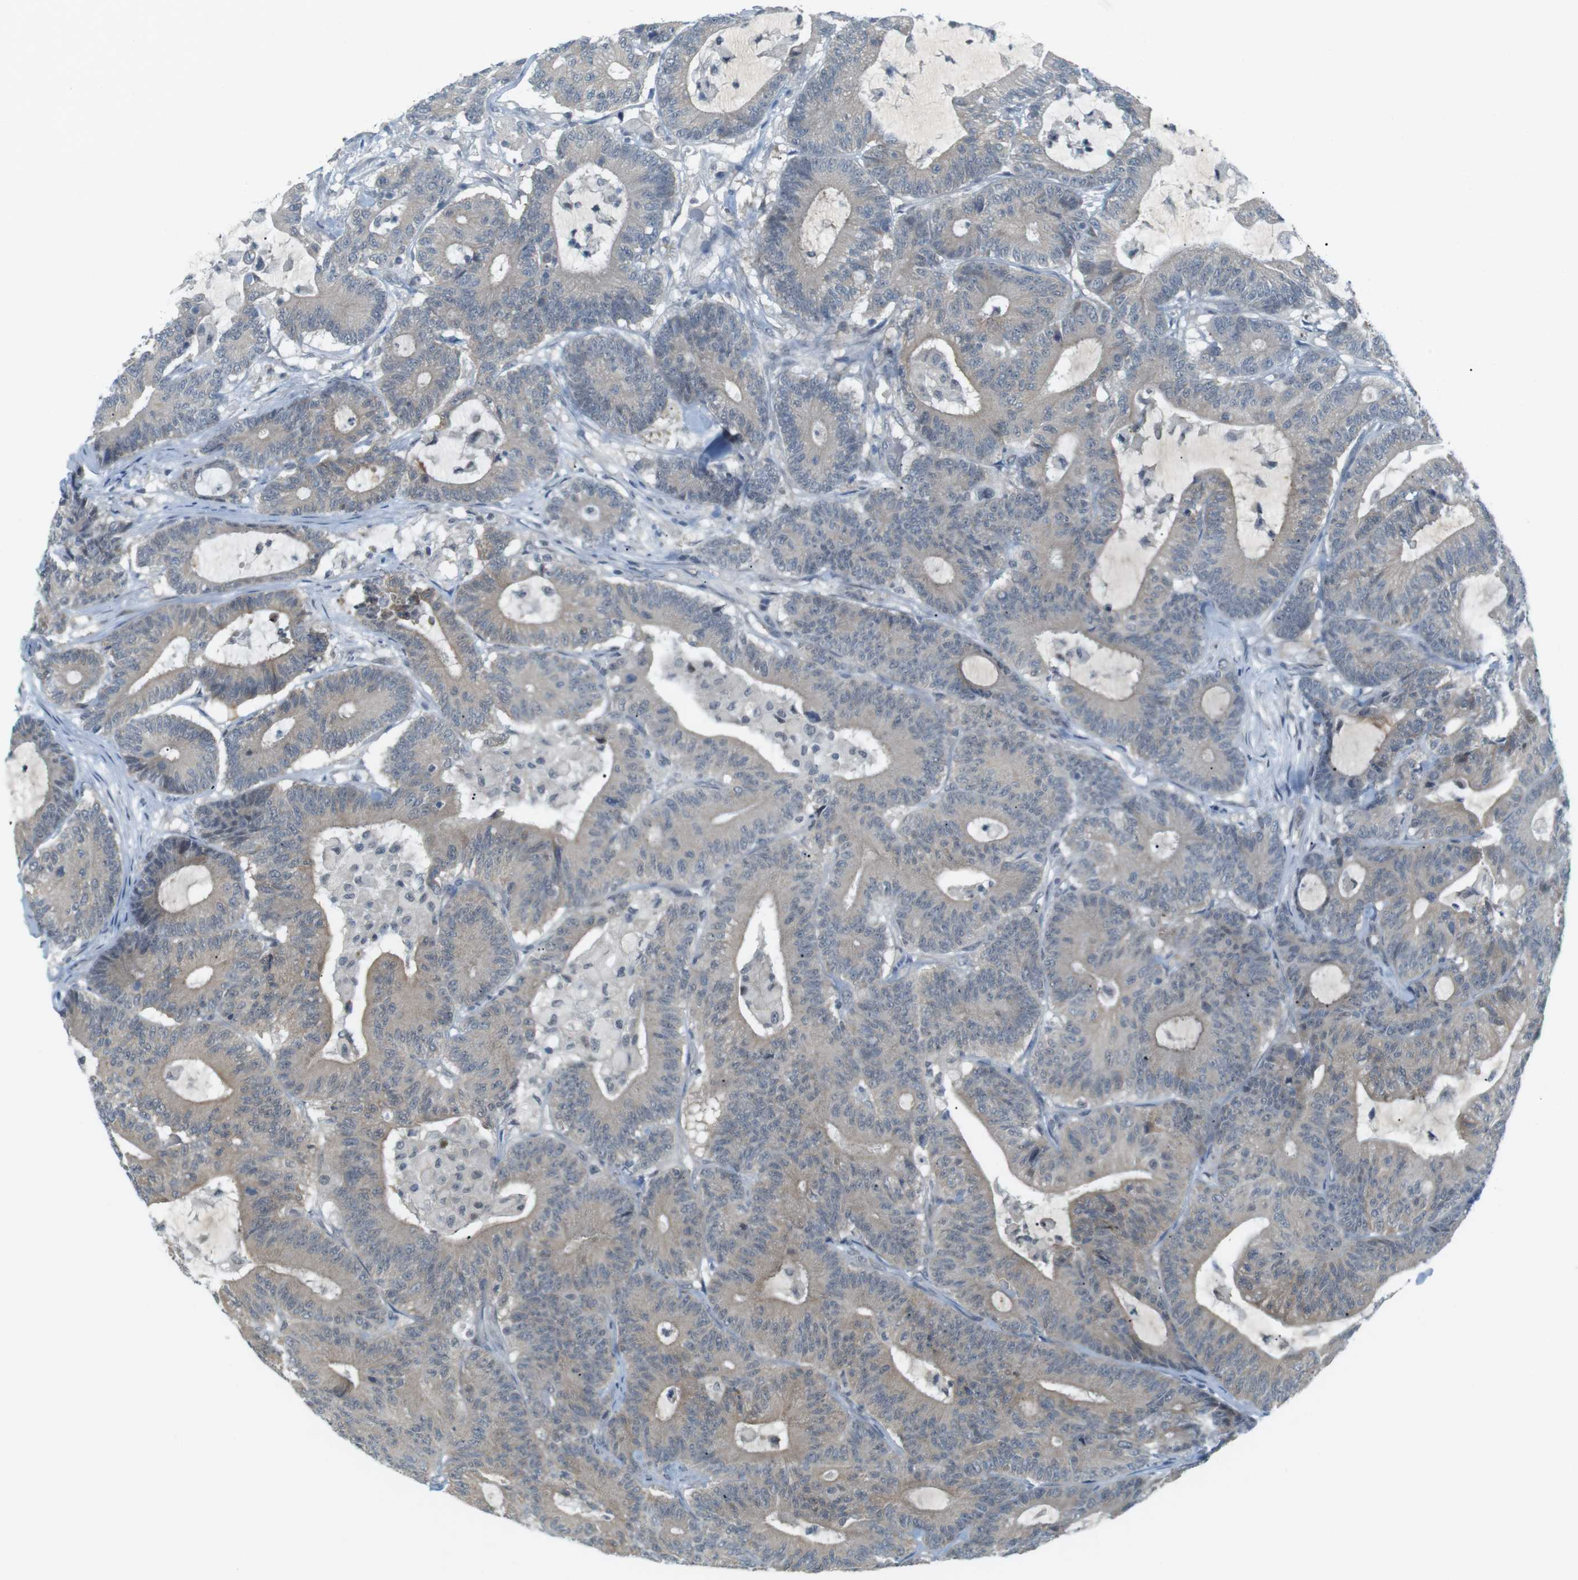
{"staining": {"intensity": "weak", "quantity": "<25%", "location": "cytoplasmic/membranous"}, "tissue": "colorectal cancer", "cell_type": "Tumor cells", "image_type": "cancer", "snomed": [{"axis": "morphology", "description": "Adenocarcinoma, NOS"}, {"axis": "topography", "description": "Colon"}], "caption": "The histopathology image demonstrates no staining of tumor cells in colorectal cancer (adenocarcinoma).", "gene": "RTN3", "patient": {"sex": "female", "age": 84}}